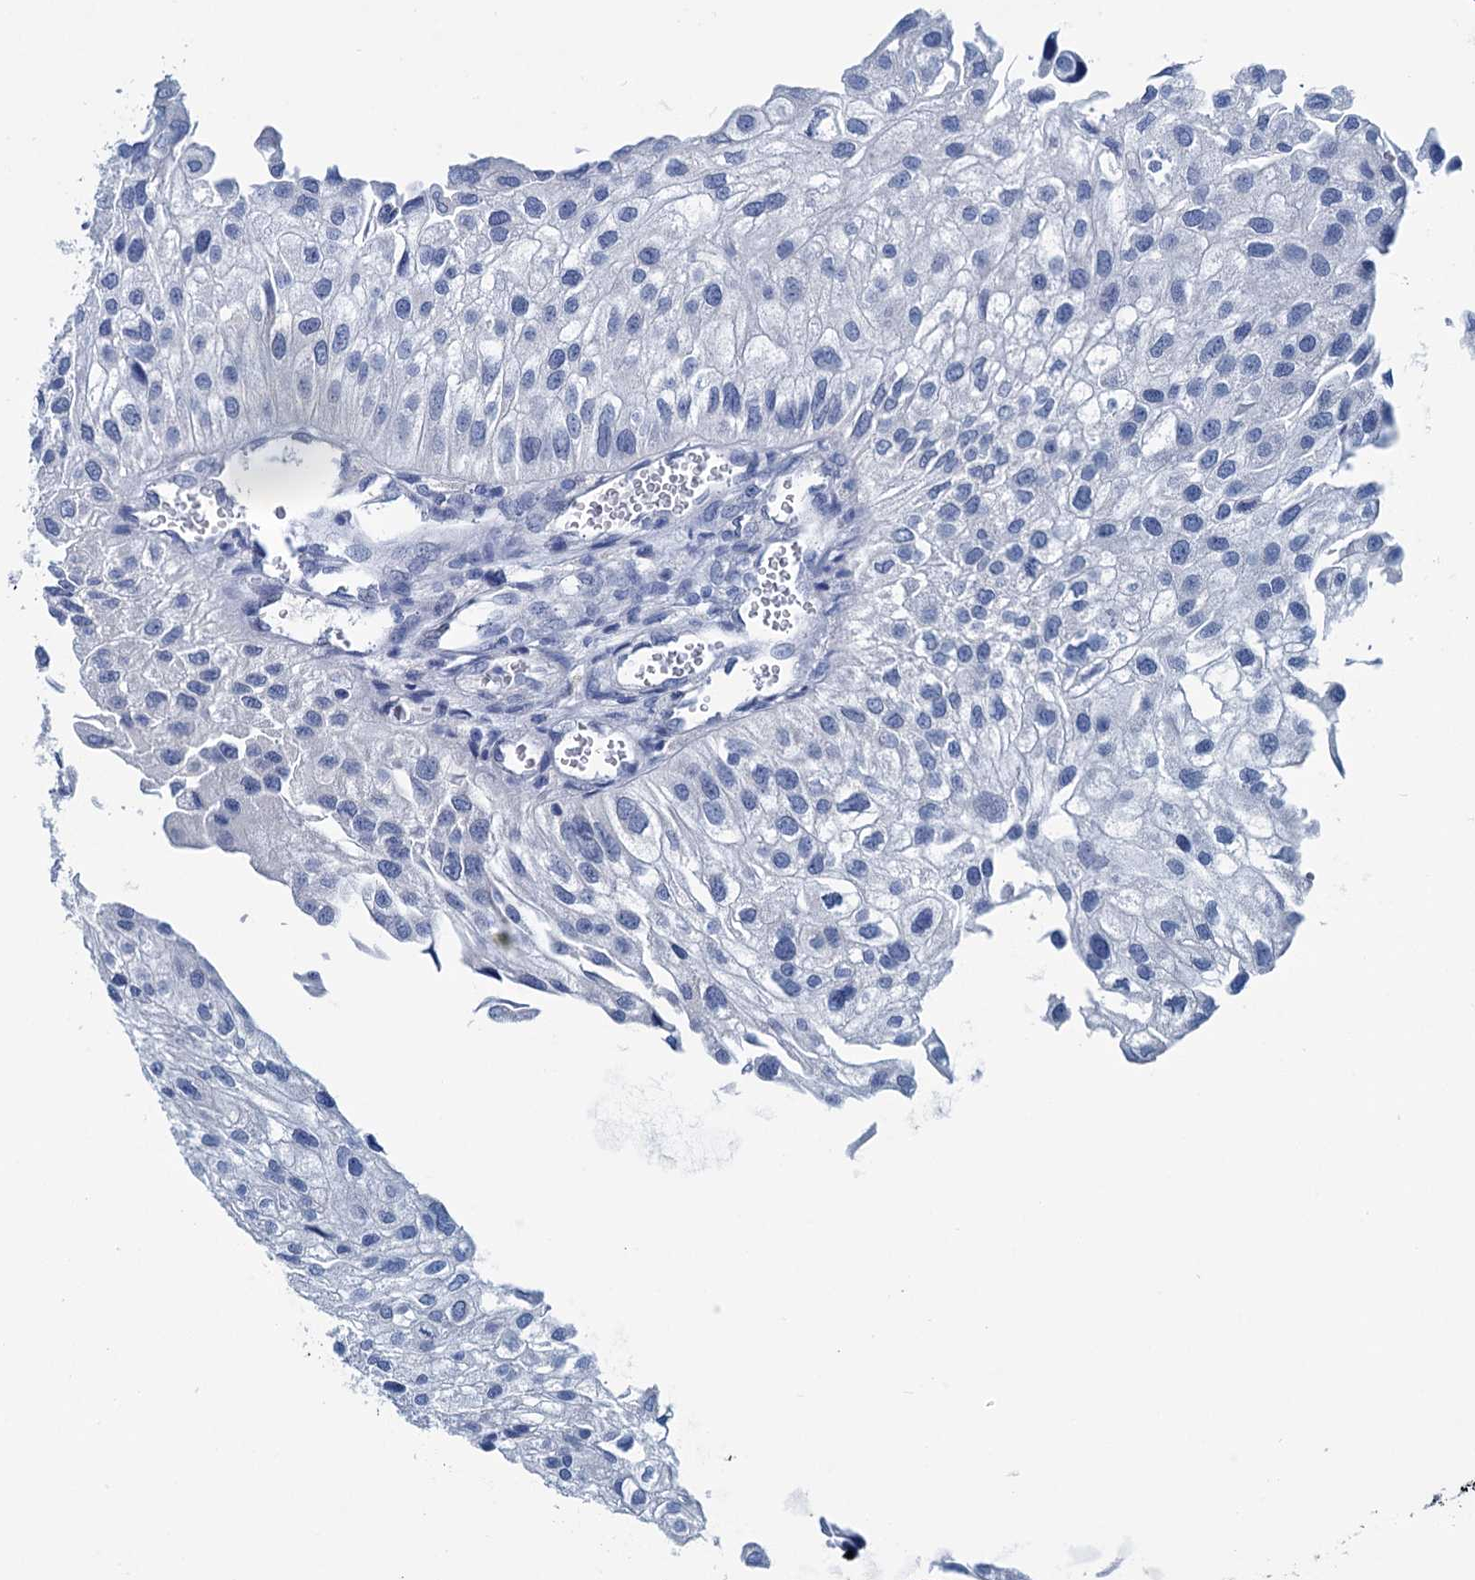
{"staining": {"intensity": "negative", "quantity": "none", "location": "none"}, "tissue": "urothelial cancer", "cell_type": "Tumor cells", "image_type": "cancer", "snomed": [{"axis": "morphology", "description": "Urothelial carcinoma, Low grade"}, {"axis": "topography", "description": "Urinary bladder"}], "caption": "A high-resolution photomicrograph shows immunohistochemistry staining of low-grade urothelial carcinoma, which reveals no significant positivity in tumor cells. (DAB immunohistochemistry (IHC), high magnification).", "gene": "MYOZ3", "patient": {"sex": "female", "age": 89}}